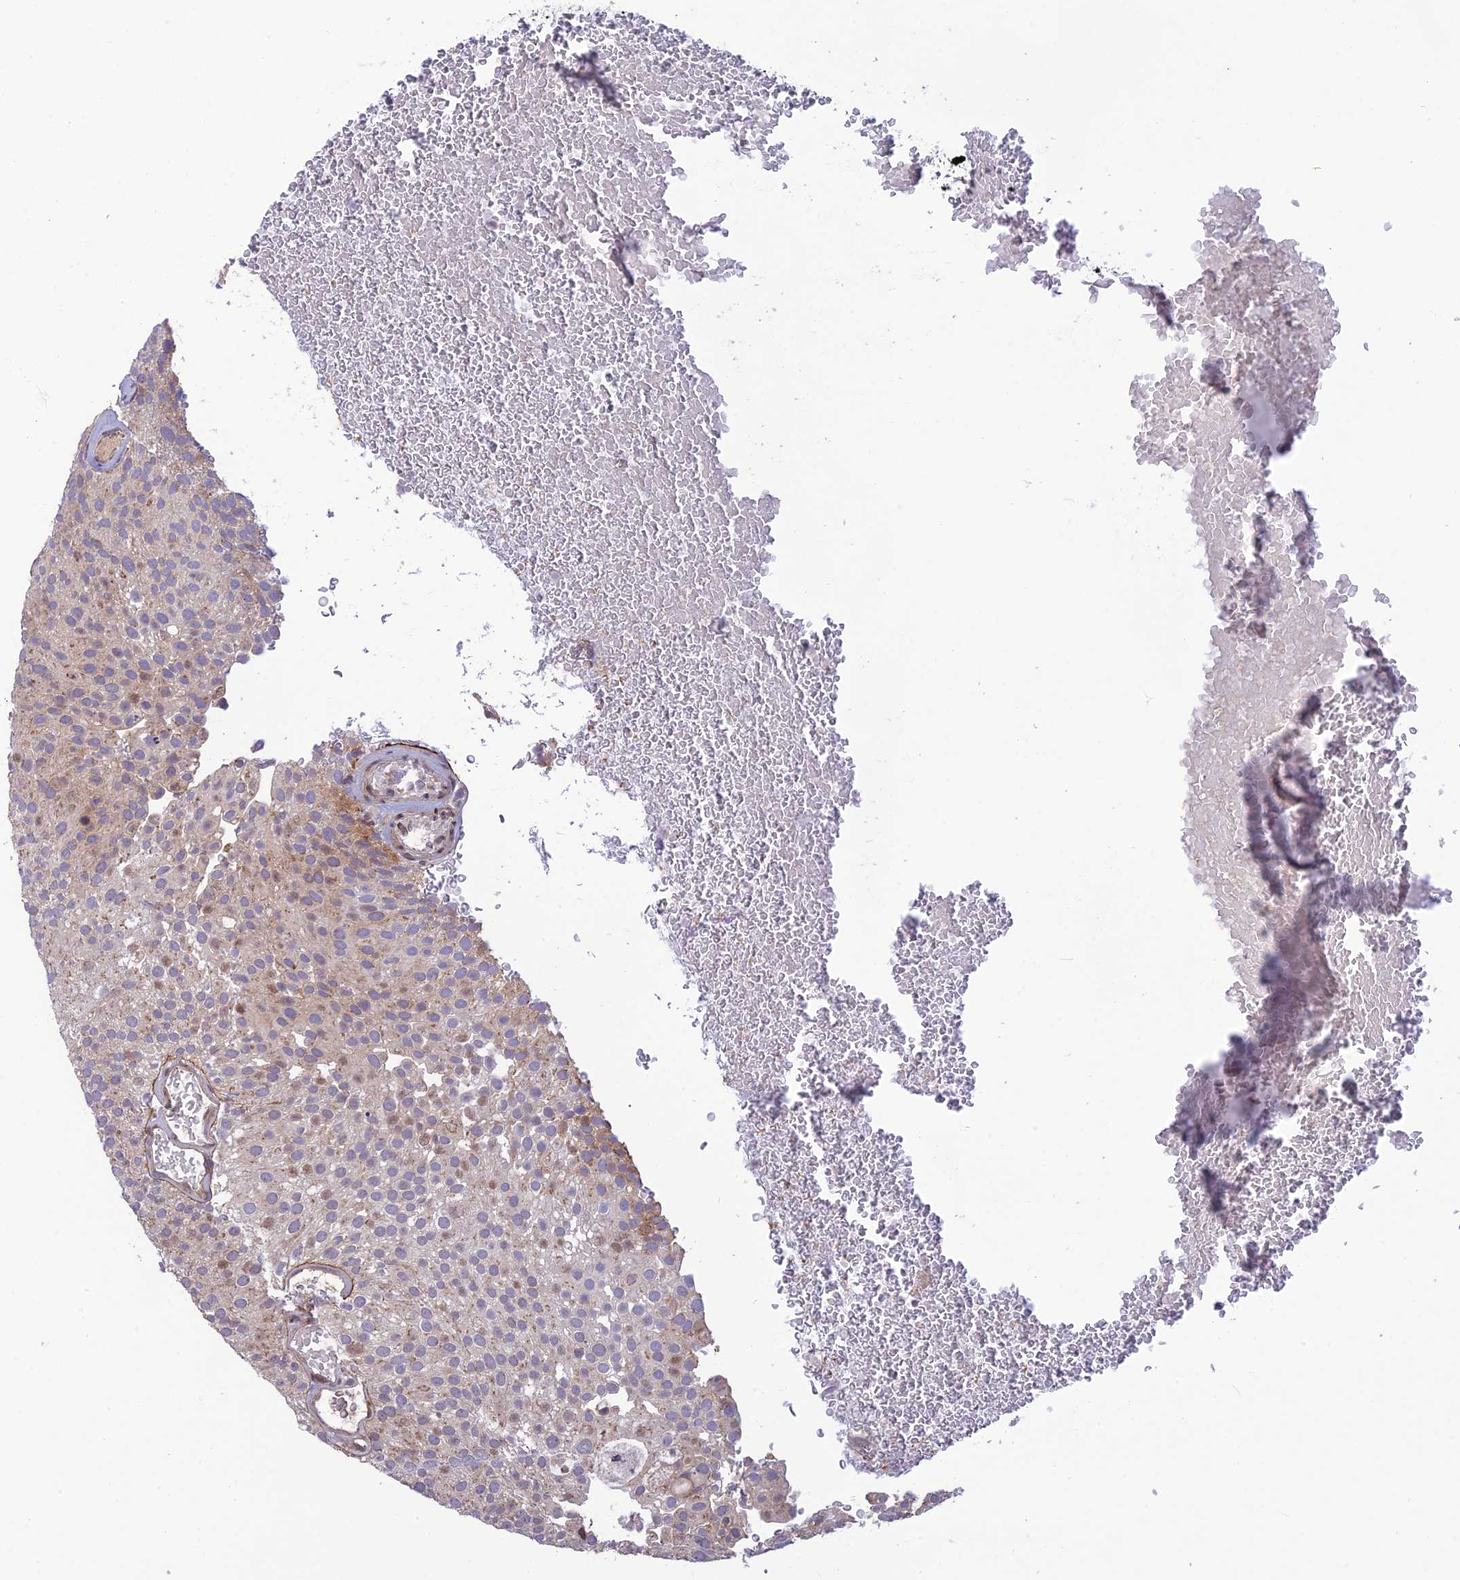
{"staining": {"intensity": "weak", "quantity": "<25%", "location": "cytoplasmic/membranous,nuclear"}, "tissue": "urothelial cancer", "cell_type": "Tumor cells", "image_type": "cancer", "snomed": [{"axis": "morphology", "description": "Urothelial carcinoma, Low grade"}, {"axis": "topography", "description": "Urinary bladder"}], "caption": "This is a histopathology image of immunohistochemistry (IHC) staining of urothelial cancer, which shows no staining in tumor cells.", "gene": "SMIM7", "patient": {"sex": "male", "age": 78}}